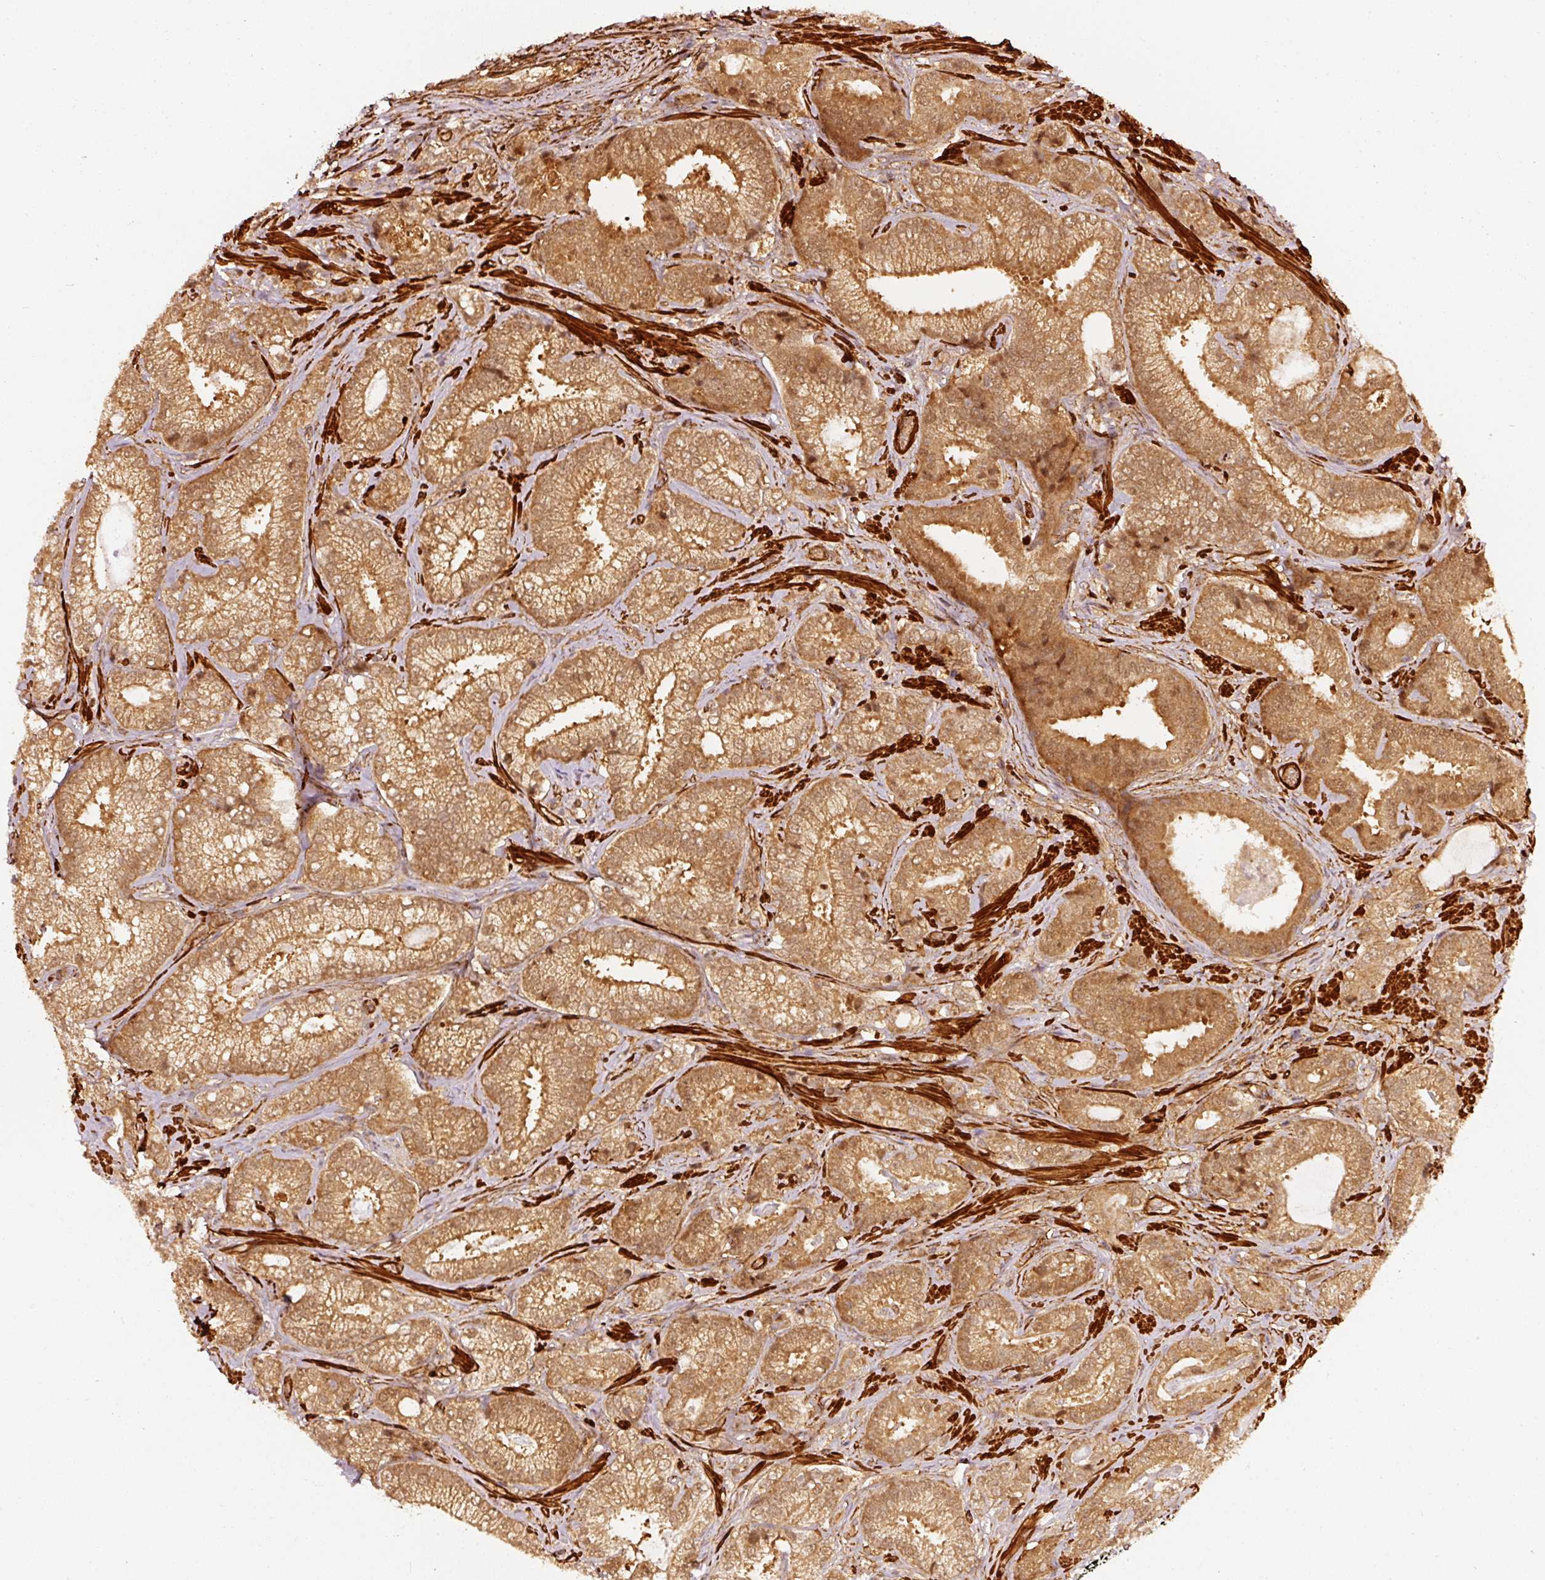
{"staining": {"intensity": "moderate", "quantity": ">75%", "location": "cytoplasmic/membranous"}, "tissue": "prostate cancer", "cell_type": "Tumor cells", "image_type": "cancer", "snomed": [{"axis": "morphology", "description": "Adenocarcinoma, Low grade"}, {"axis": "topography", "description": "Prostate"}], "caption": "Prostate low-grade adenocarcinoma was stained to show a protein in brown. There is medium levels of moderate cytoplasmic/membranous expression in approximately >75% of tumor cells. (DAB IHC, brown staining for protein, blue staining for nuclei).", "gene": "PSMD1", "patient": {"sex": "male", "age": 63}}